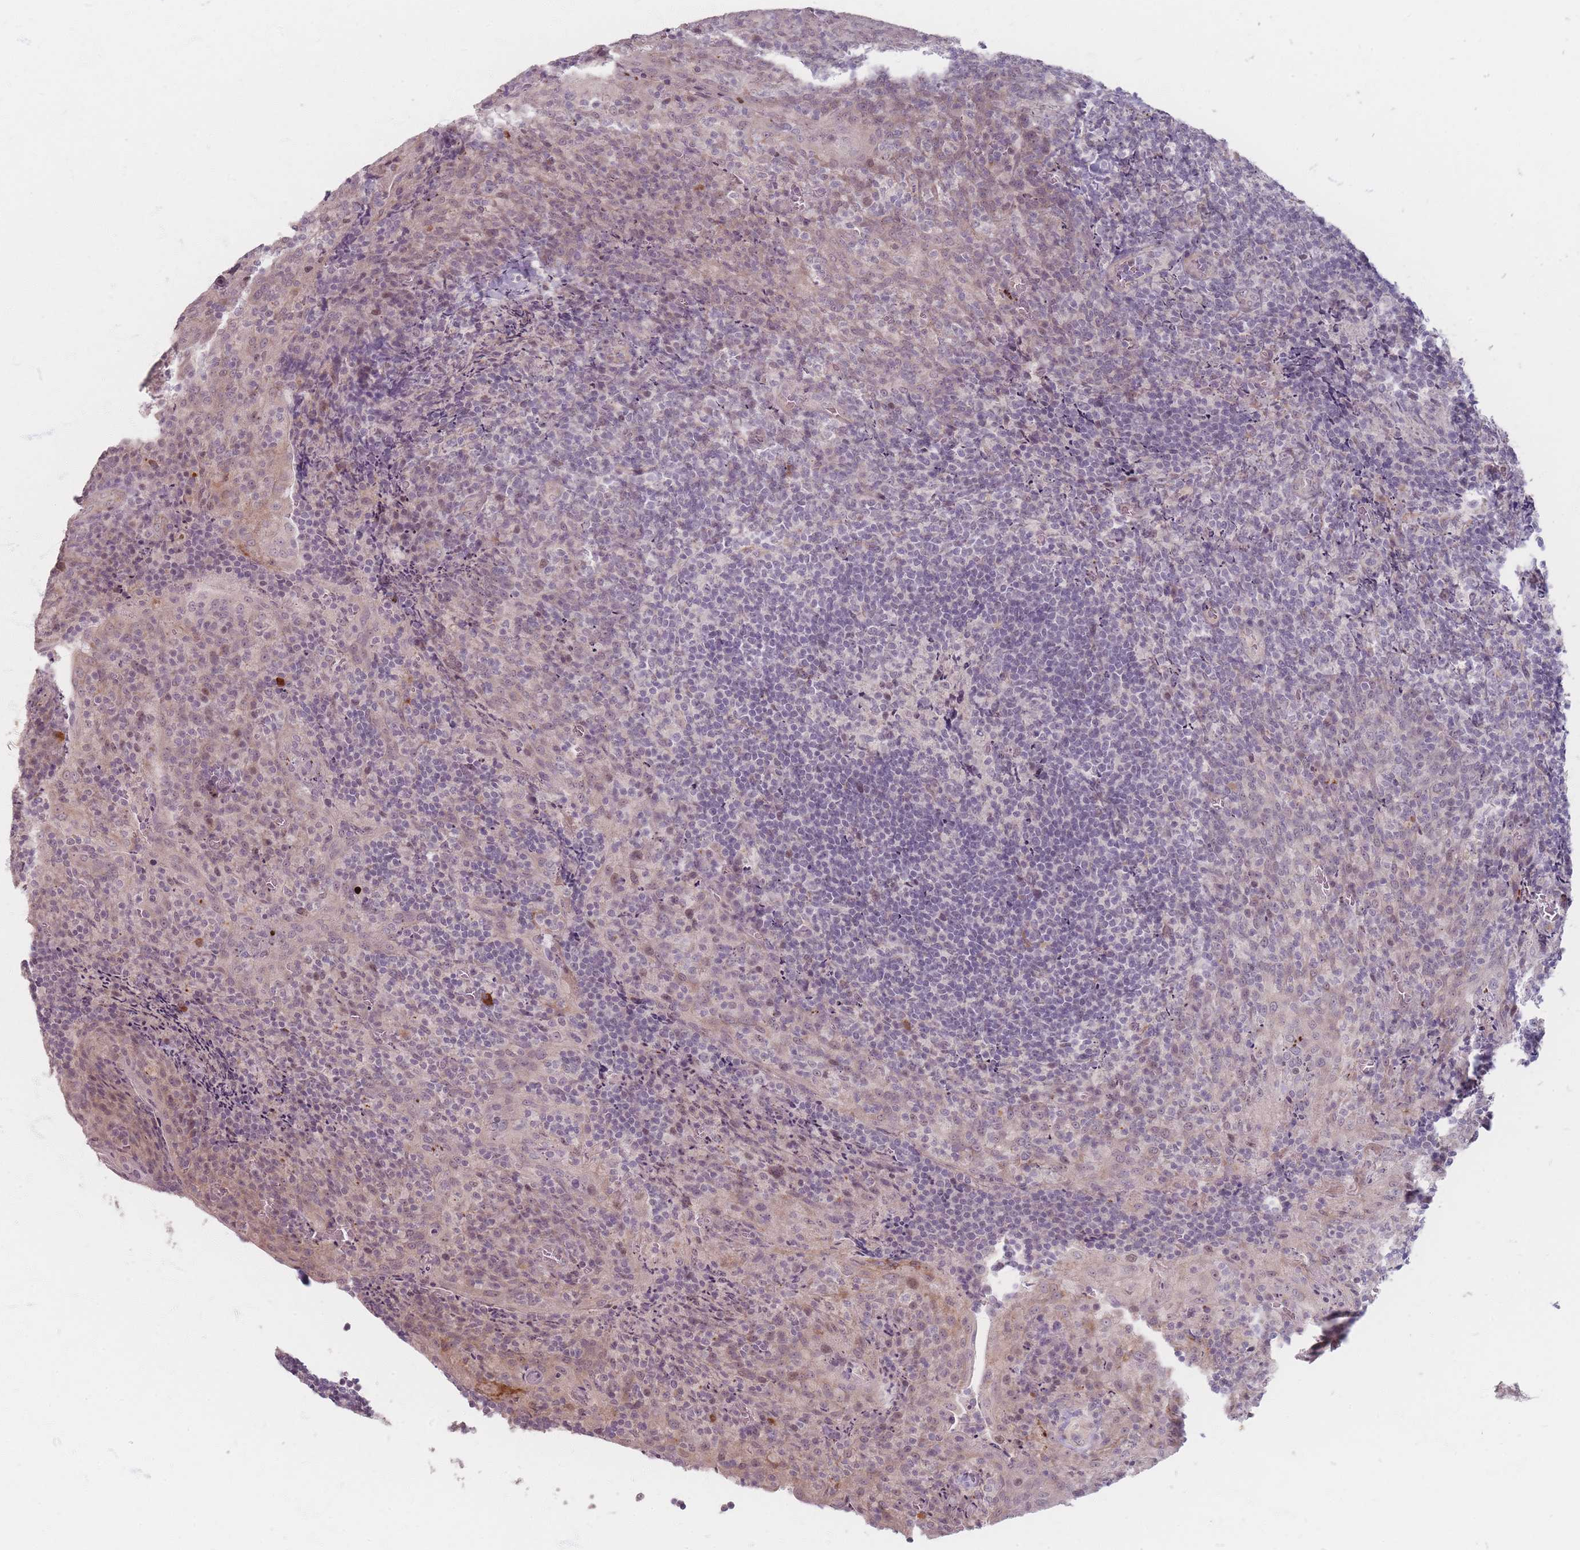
{"staining": {"intensity": "negative", "quantity": "none", "location": "none"}, "tissue": "tonsil", "cell_type": "Germinal center cells", "image_type": "normal", "snomed": [{"axis": "morphology", "description": "Normal tissue, NOS"}, {"axis": "topography", "description": "Tonsil"}], "caption": "A high-resolution image shows immunohistochemistry (IHC) staining of unremarkable tonsil, which demonstrates no significant staining in germinal center cells.", "gene": "GABRA6", "patient": {"sex": "male", "age": 17}}